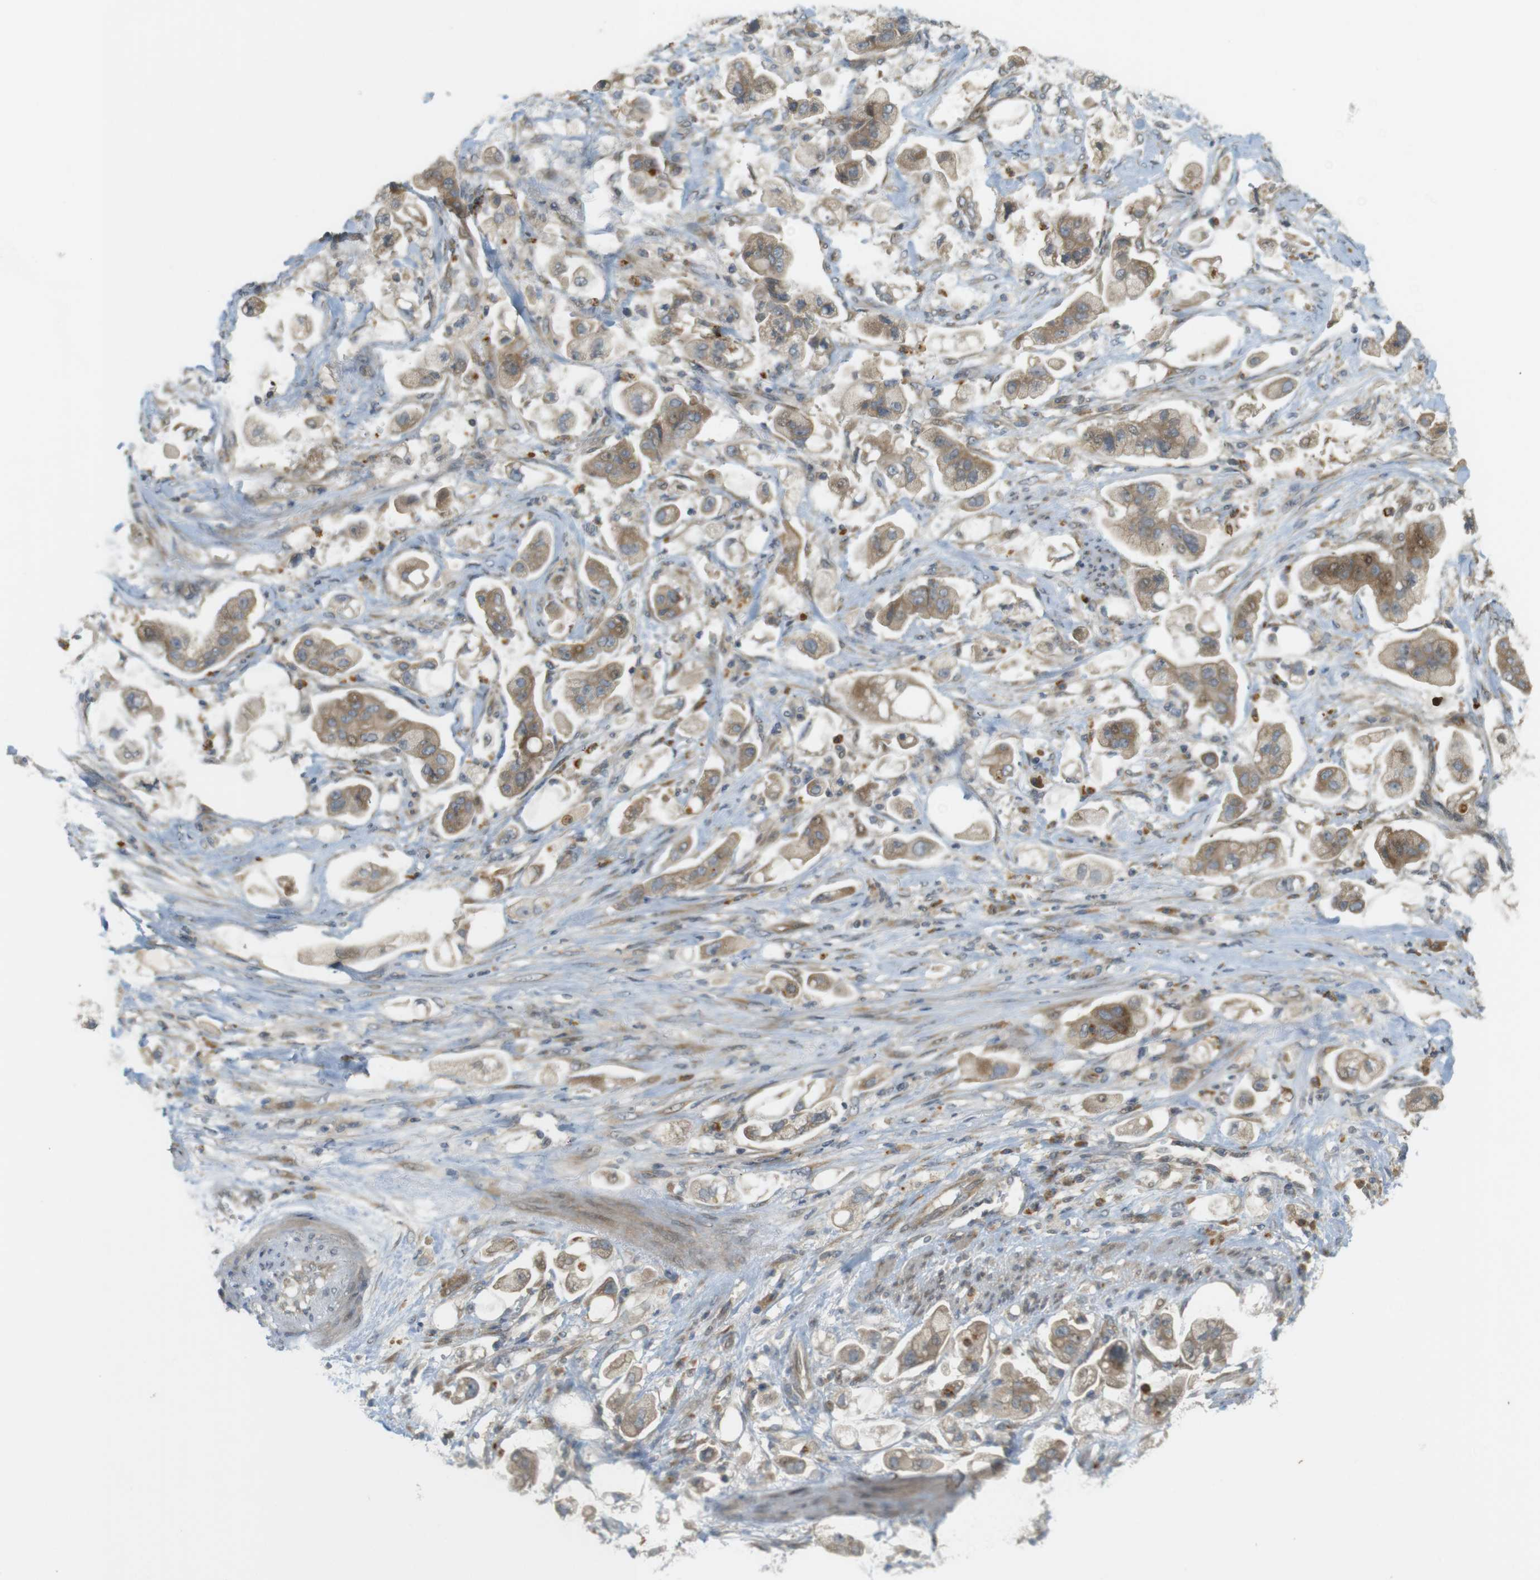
{"staining": {"intensity": "moderate", "quantity": ">75%", "location": "cytoplasmic/membranous"}, "tissue": "stomach cancer", "cell_type": "Tumor cells", "image_type": "cancer", "snomed": [{"axis": "morphology", "description": "Adenocarcinoma, NOS"}, {"axis": "topography", "description": "Stomach"}], "caption": "Protein expression analysis of stomach adenocarcinoma demonstrates moderate cytoplasmic/membranous expression in about >75% of tumor cells.", "gene": "CLRN3", "patient": {"sex": "male", "age": 62}}